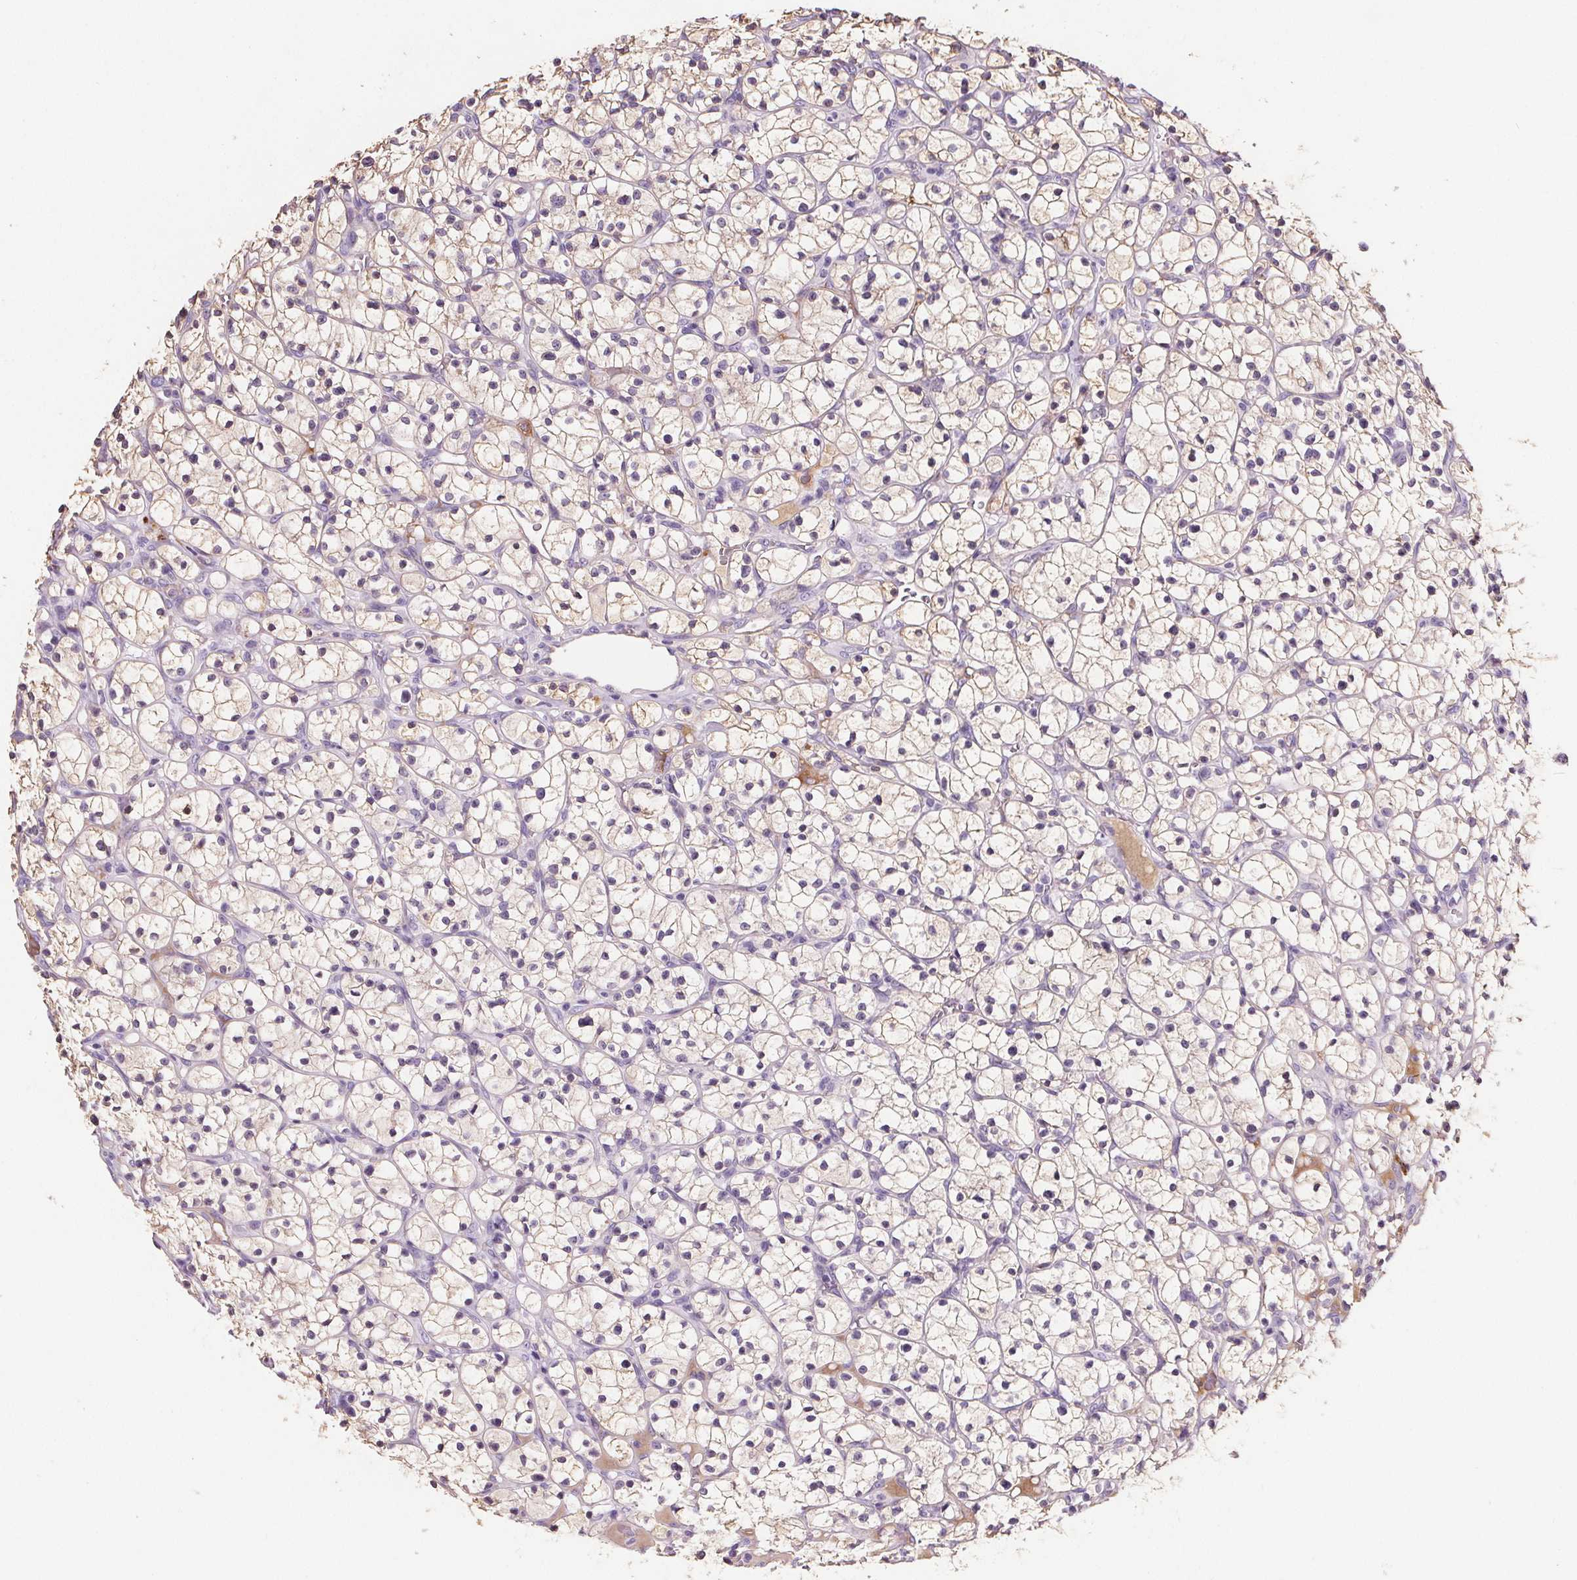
{"staining": {"intensity": "negative", "quantity": "none", "location": "none"}, "tissue": "renal cancer", "cell_type": "Tumor cells", "image_type": "cancer", "snomed": [{"axis": "morphology", "description": "Adenocarcinoma, NOS"}, {"axis": "topography", "description": "Kidney"}], "caption": "DAB (3,3'-diaminobenzidine) immunohistochemical staining of human renal adenocarcinoma demonstrates no significant staining in tumor cells. (Immunohistochemistry, brightfield microscopy, high magnification).", "gene": "CD5L", "patient": {"sex": "female", "age": 64}}